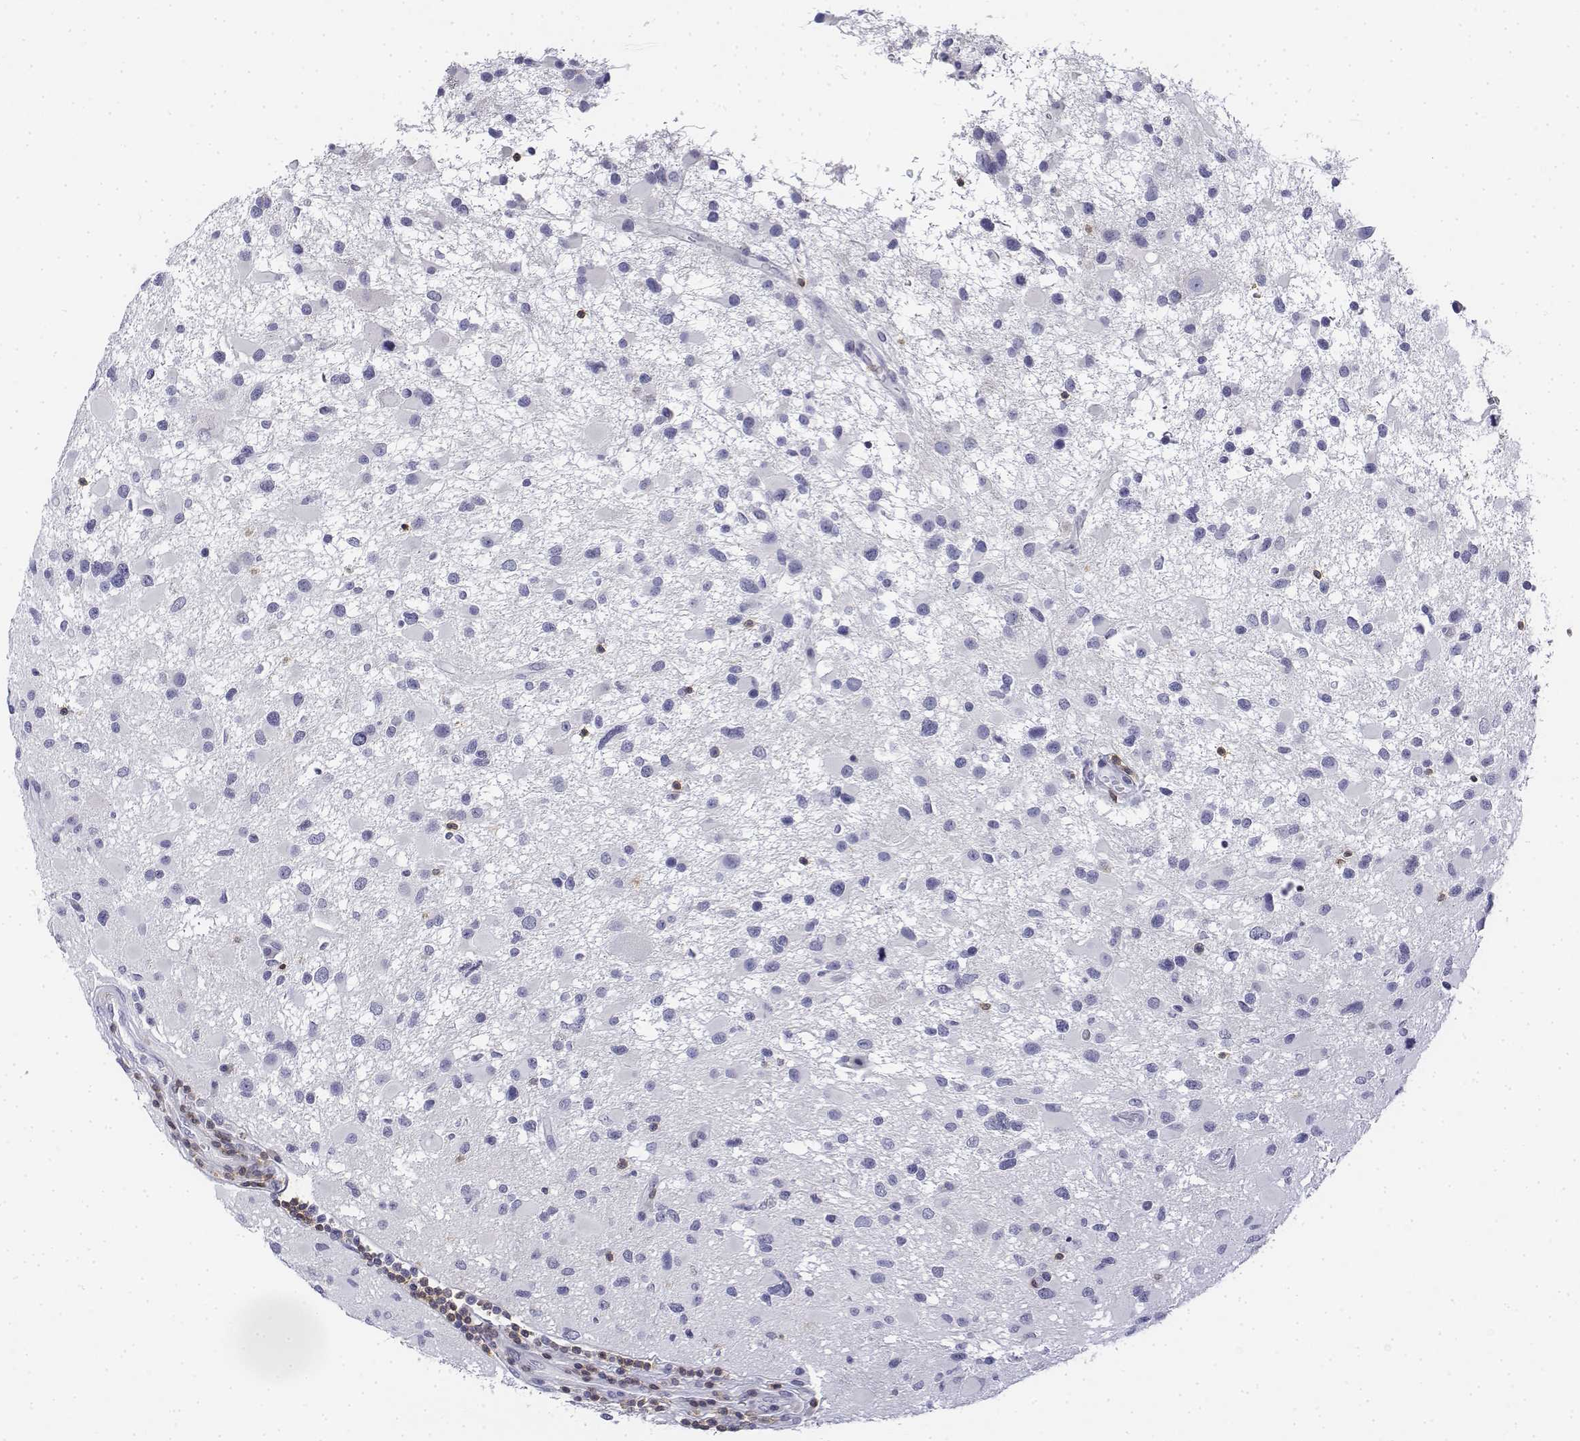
{"staining": {"intensity": "negative", "quantity": "none", "location": "none"}, "tissue": "glioma", "cell_type": "Tumor cells", "image_type": "cancer", "snomed": [{"axis": "morphology", "description": "Glioma, malignant, Low grade"}, {"axis": "topography", "description": "Brain"}], "caption": "Immunohistochemistry (IHC) of human malignant glioma (low-grade) exhibits no positivity in tumor cells.", "gene": "CD3E", "patient": {"sex": "female", "age": 32}}